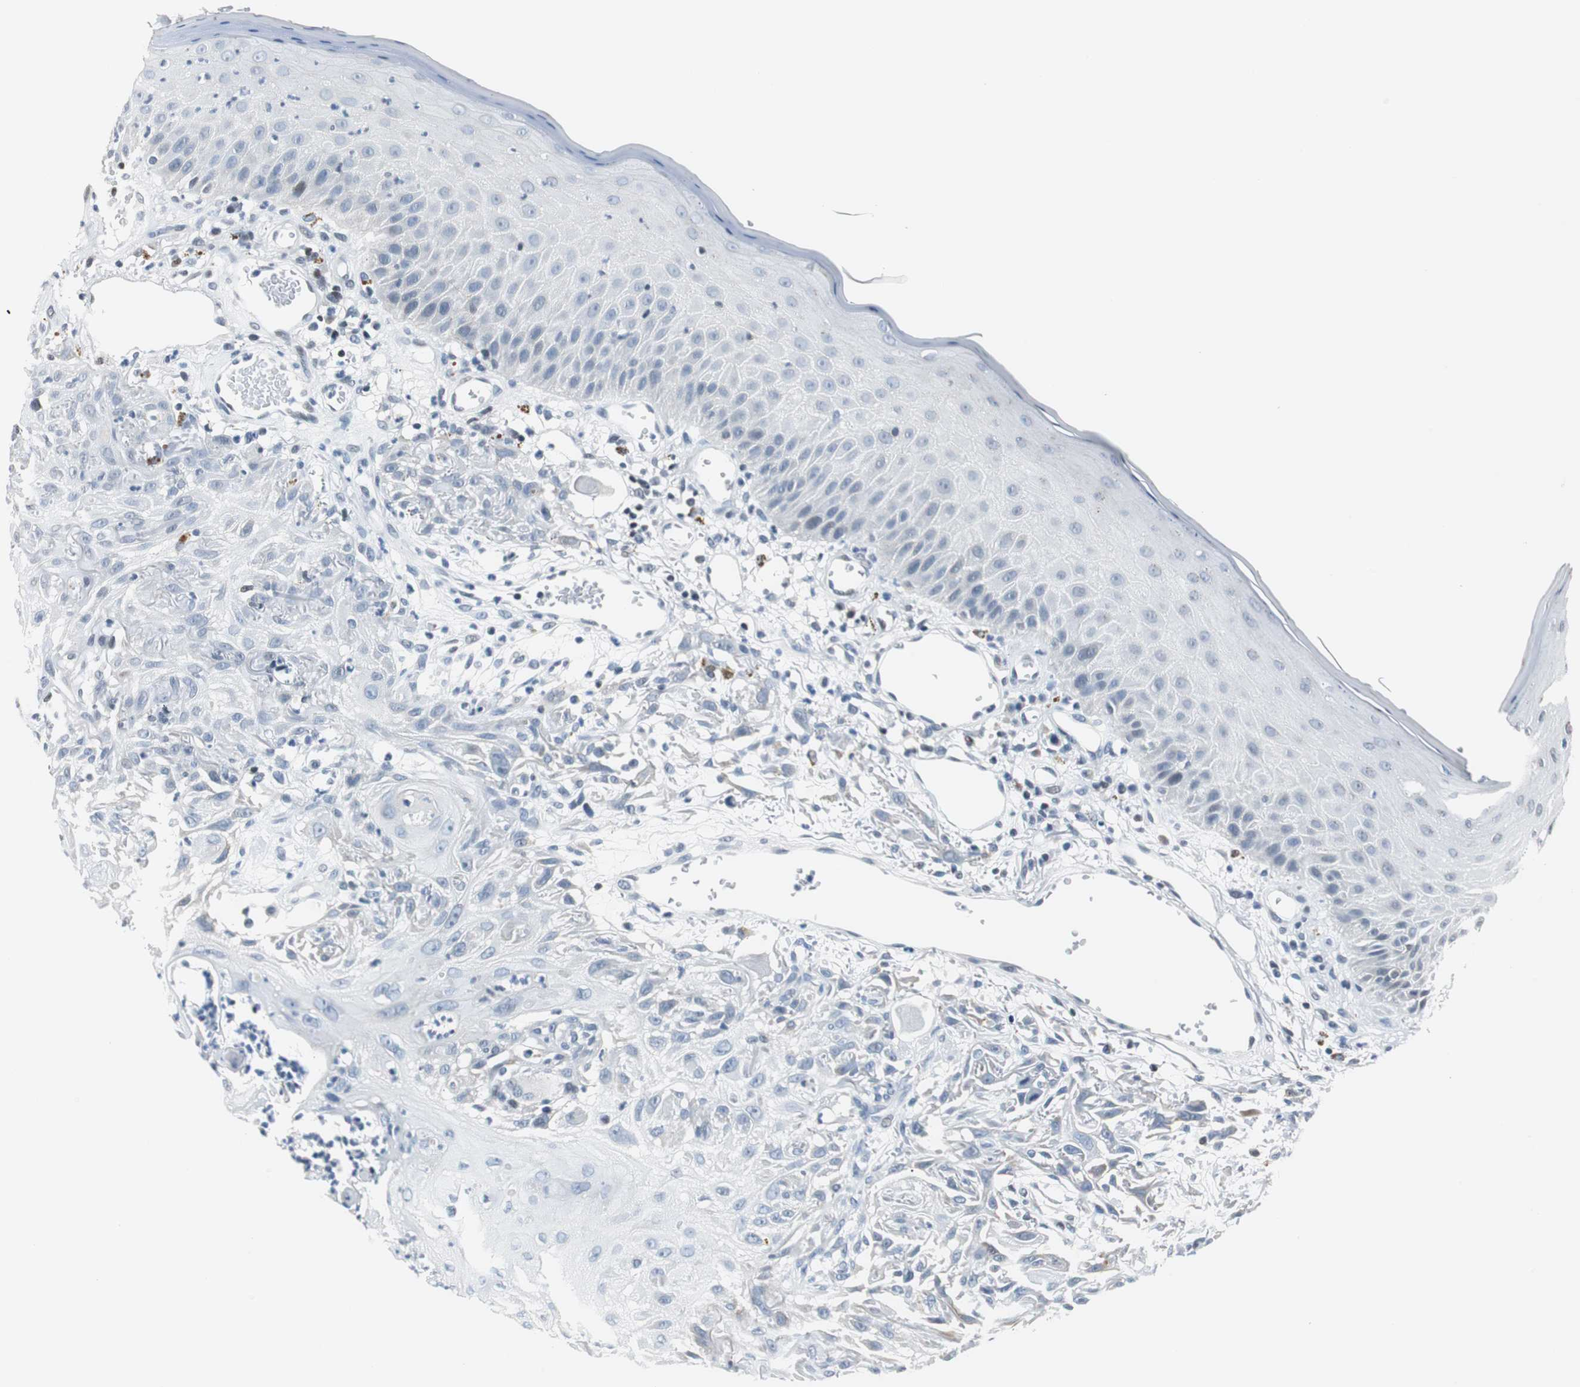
{"staining": {"intensity": "negative", "quantity": "none", "location": "none"}, "tissue": "skin cancer", "cell_type": "Tumor cells", "image_type": "cancer", "snomed": [{"axis": "morphology", "description": "Squamous cell carcinoma, NOS"}, {"axis": "topography", "description": "Skin"}], "caption": "Tumor cells show no significant positivity in skin cancer. Brightfield microscopy of IHC stained with DAB (brown) and hematoxylin (blue), captured at high magnification.", "gene": "HCFC2", "patient": {"sex": "female", "age": 59}}